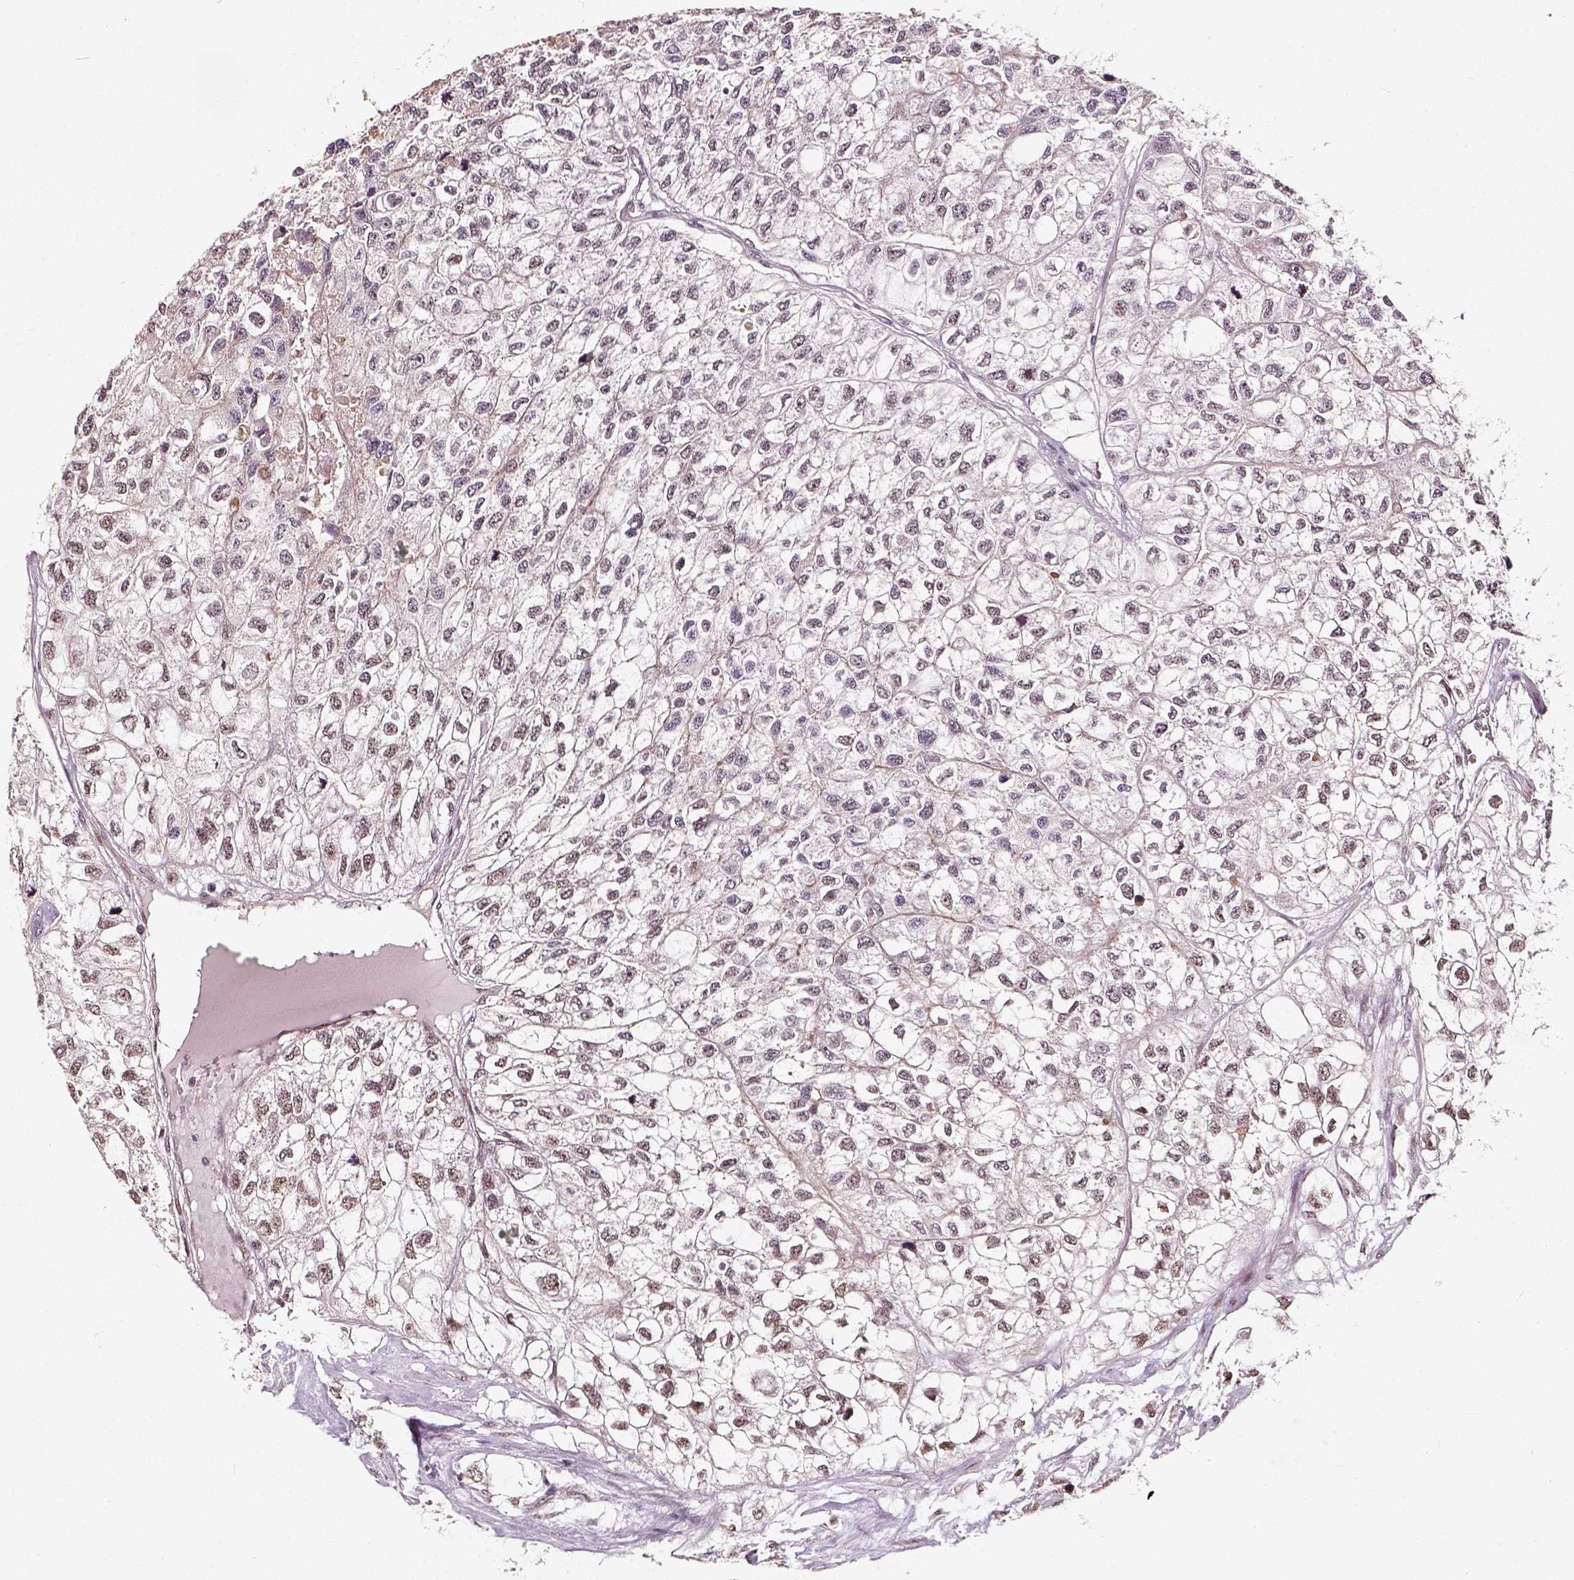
{"staining": {"intensity": "weak", "quantity": "25%-75%", "location": "nuclear"}, "tissue": "renal cancer", "cell_type": "Tumor cells", "image_type": "cancer", "snomed": [{"axis": "morphology", "description": "Adenocarcinoma, NOS"}, {"axis": "topography", "description": "Kidney"}], "caption": "A histopathology image of human renal adenocarcinoma stained for a protein reveals weak nuclear brown staining in tumor cells.", "gene": "NACC1", "patient": {"sex": "male", "age": 56}}